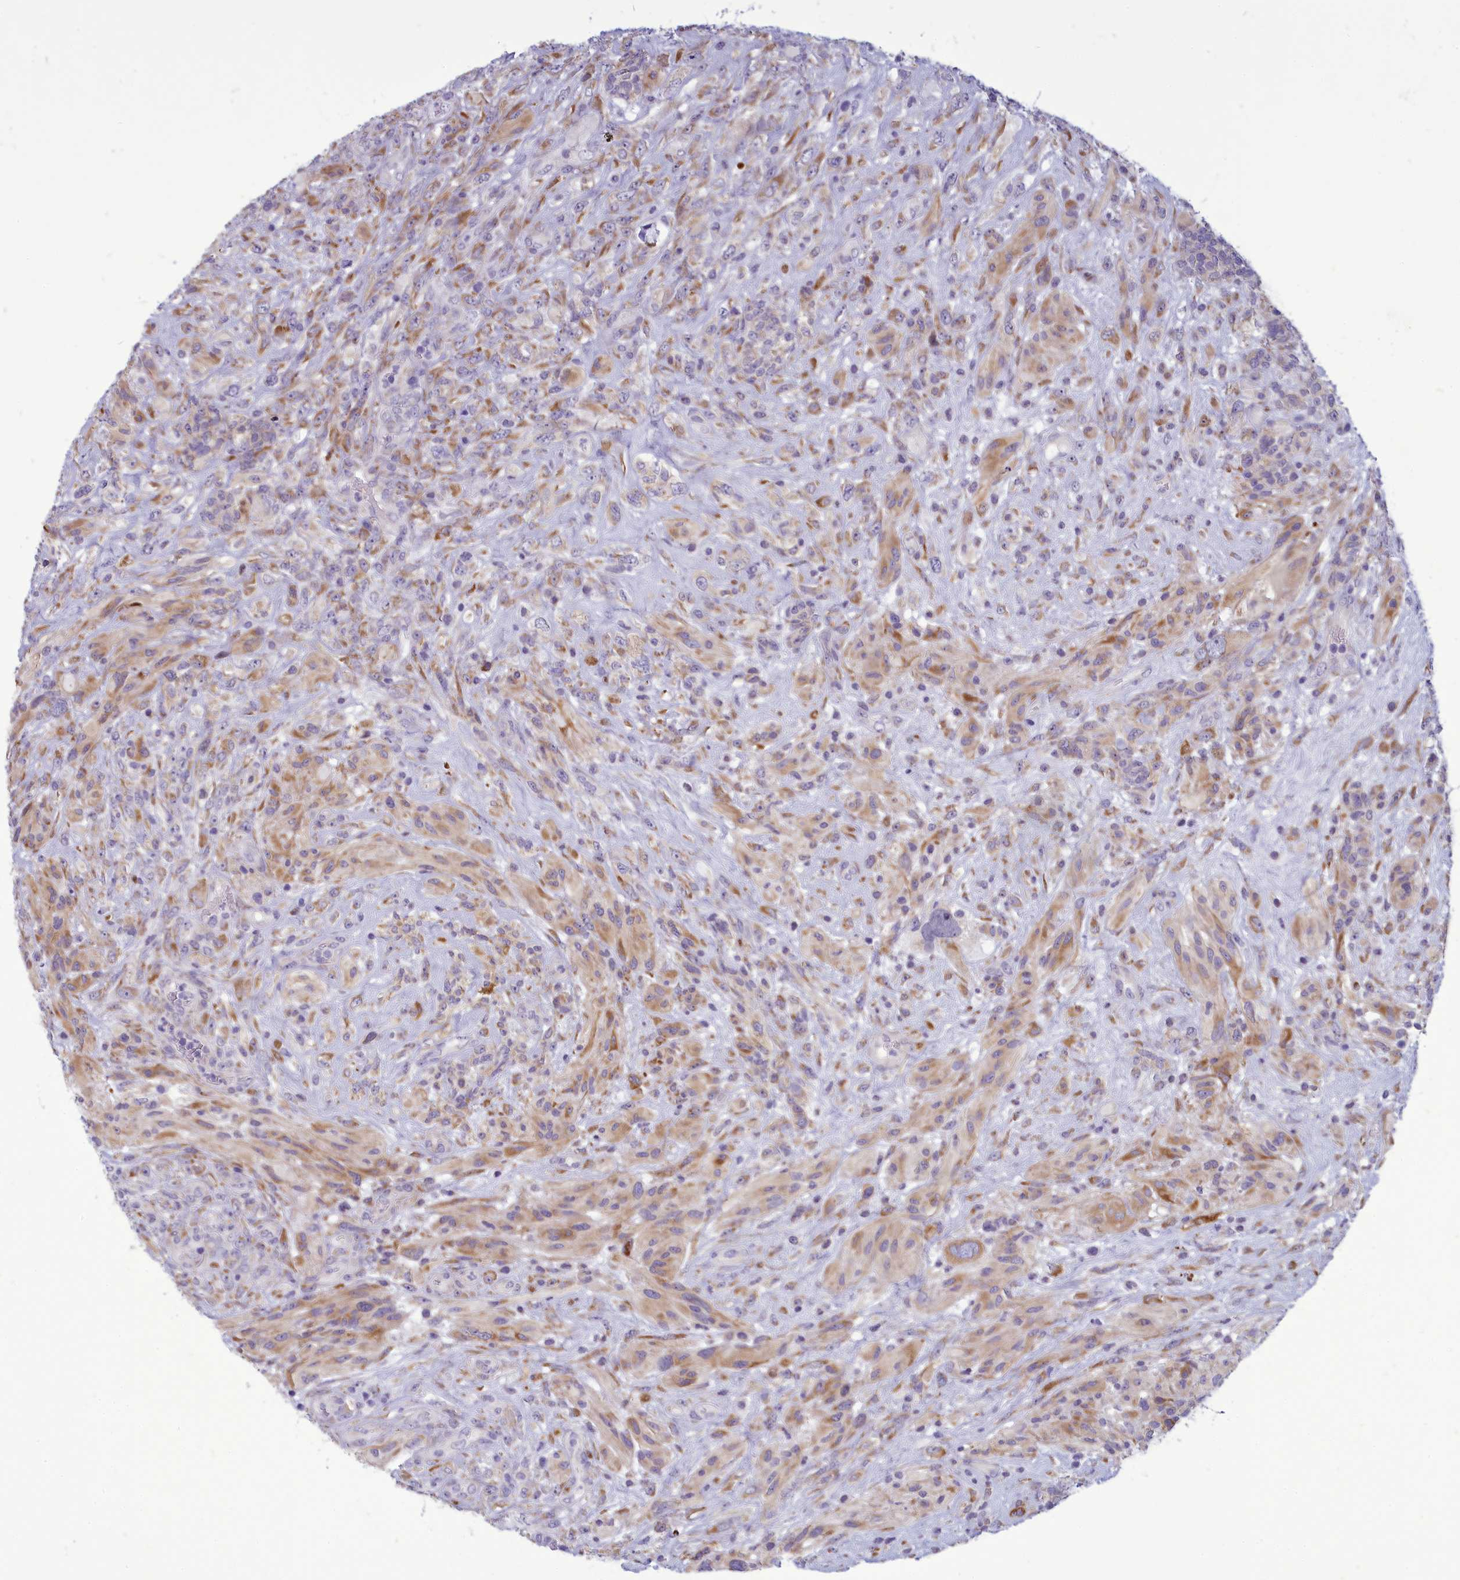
{"staining": {"intensity": "weak", "quantity": "25%-75%", "location": "cytoplasmic/membranous"}, "tissue": "glioma", "cell_type": "Tumor cells", "image_type": "cancer", "snomed": [{"axis": "morphology", "description": "Glioma, malignant, High grade"}, {"axis": "topography", "description": "Brain"}], "caption": "A photomicrograph showing weak cytoplasmic/membranous expression in approximately 25%-75% of tumor cells in malignant high-grade glioma, as visualized by brown immunohistochemical staining.", "gene": "CENATAC", "patient": {"sex": "male", "age": 61}}